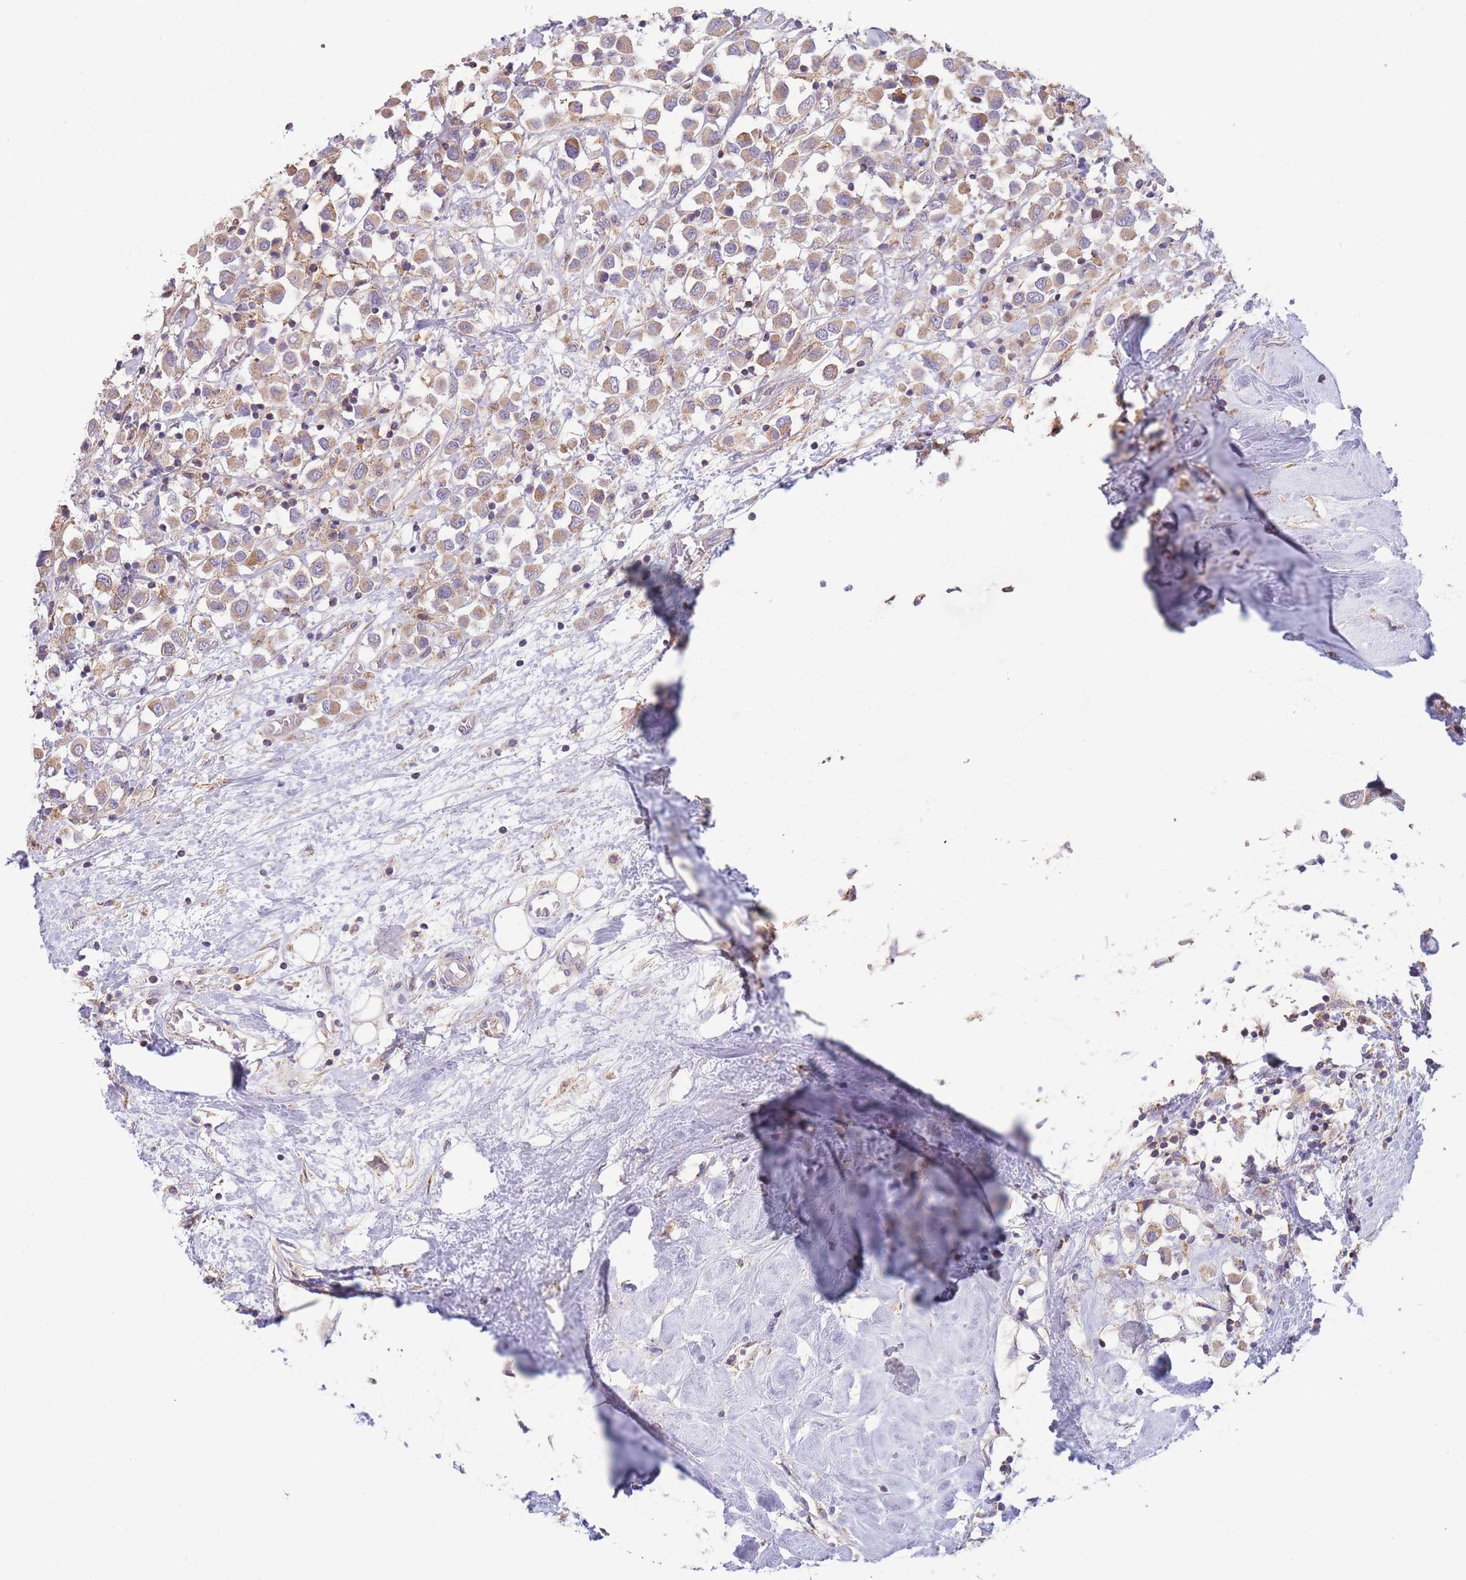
{"staining": {"intensity": "moderate", "quantity": "25%-75%", "location": "cytoplasmic/membranous"}, "tissue": "breast cancer", "cell_type": "Tumor cells", "image_type": "cancer", "snomed": [{"axis": "morphology", "description": "Duct carcinoma"}, {"axis": "topography", "description": "Breast"}], "caption": "Protein expression analysis of human breast intraductal carcinoma reveals moderate cytoplasmic/membranous positivity in approximately 25%-75% of tumor cells. The protein is shown in brown color, while the nuclei are stained blue.", "gene": "SLC25A42", "patient": {"sex": "female", "age": 61}}